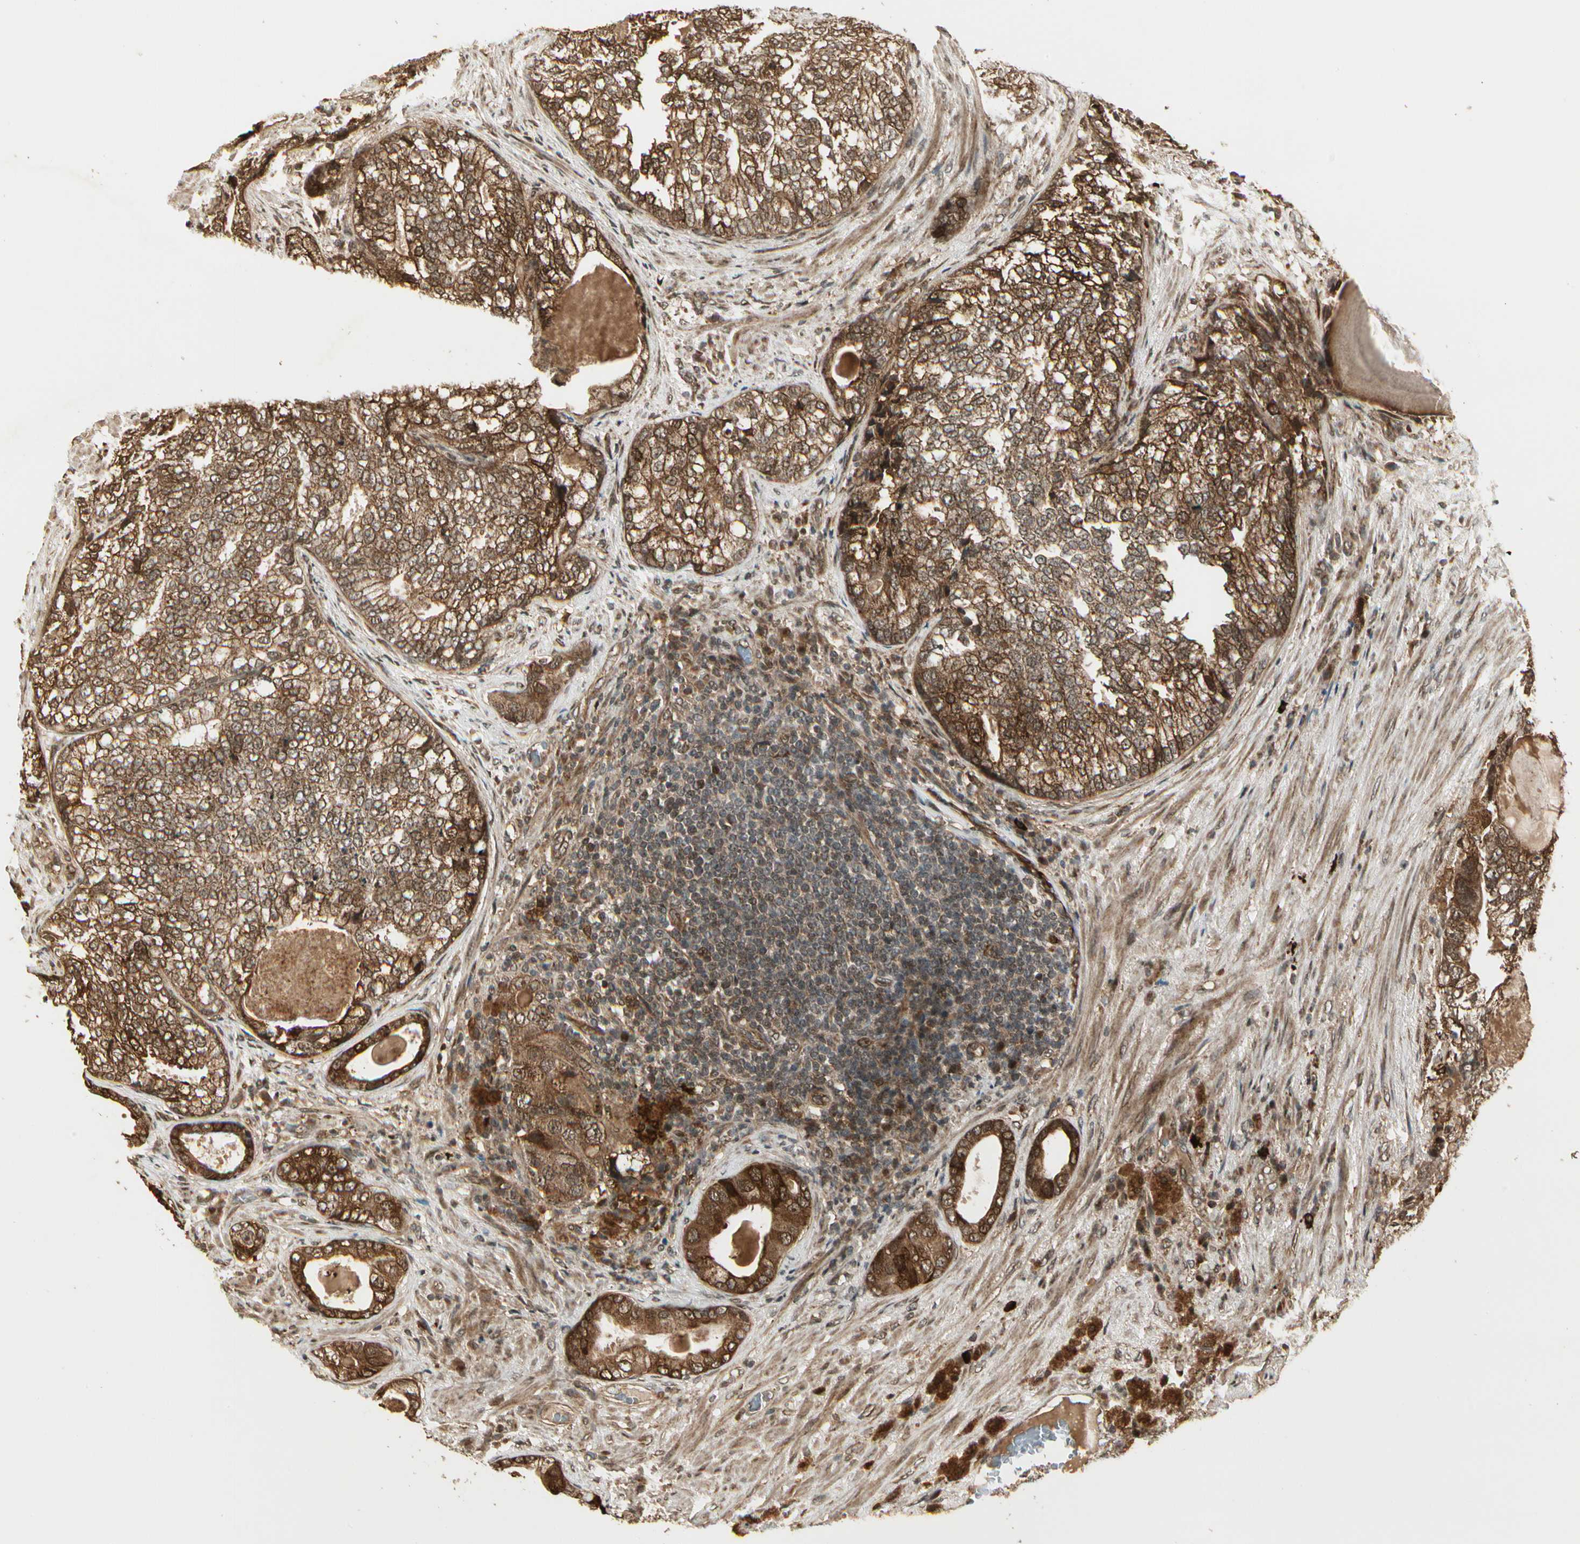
{"staining": {"intensity": "strong", "quantity": ">75%", "location": "cytoplasmic/membranous"}, "tissue": "prostate cancer", "cell_type": "Tumor cells", "image_type": "cancer", "snomed": [{"axis": "morphology", "description": "Adenocarcinoma, High grade"}, {"axis": "topography", "description": "Prostate"}], "caption": "Prostate adenocarcinoma (high-grade) stained for a protein (brown) exhibits strong cytoplasmic/membranous positive expression in approximately >75% of tumor cells.", "gene": "GLUL", "patient": {"sex": "male", "age": 66}}